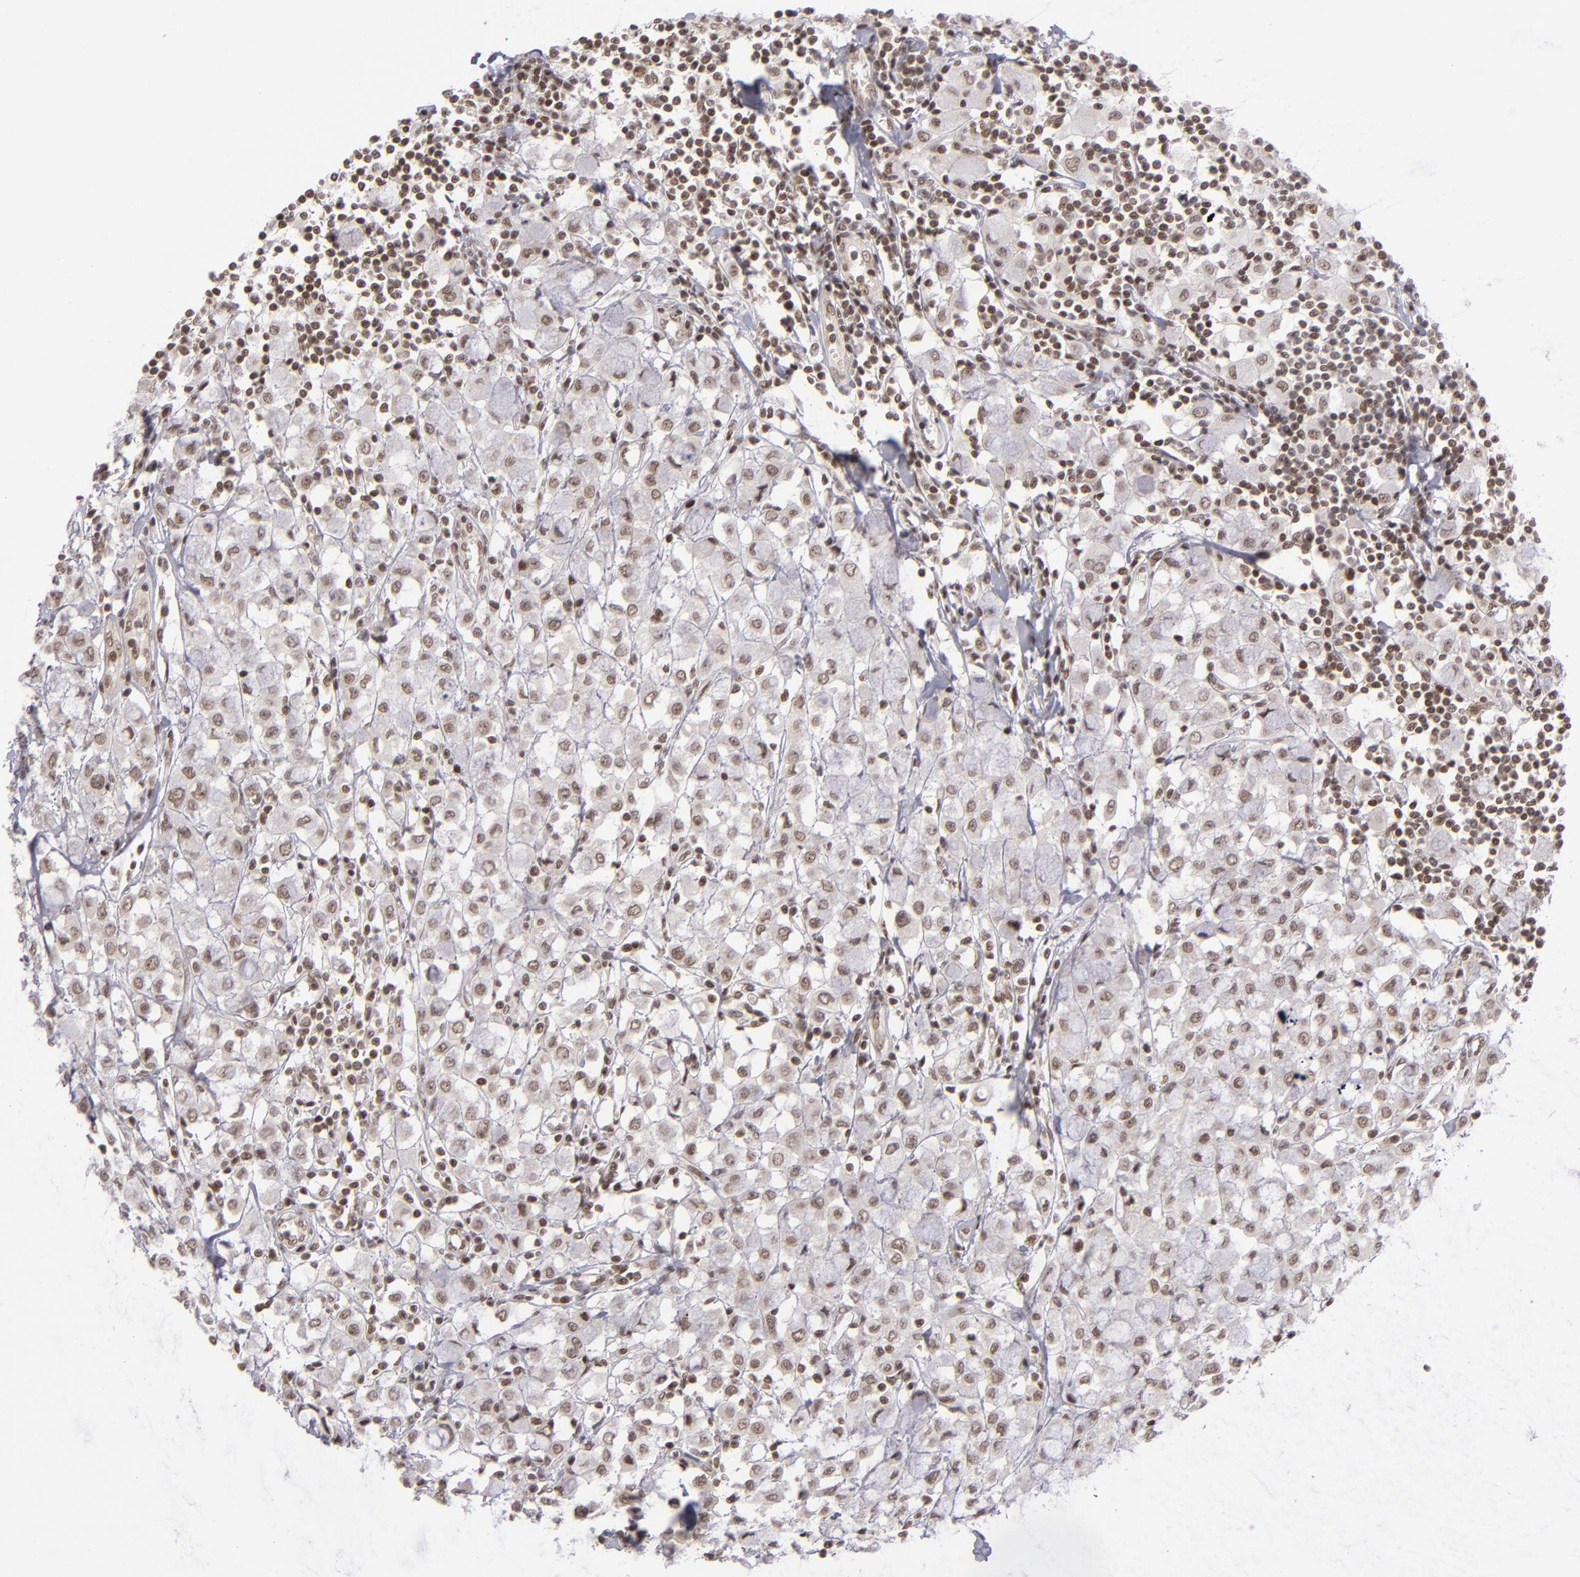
{"staining": {"intensity": "weak", "quantity": ">75%", "location": "nuclear"}, "tissue": "breast cancer", "cell_type": "Tumor cells", "image_type": "cancer", "snomed": [{"axis": "morphology", "description": "Lobular carcinoma"}, {"axis": "topography", "description": "Breast"}], "caption": "DAB immunohistochemical staining of human breast cancer (lobular carcinoma) exhibits weak nuclear protein expression in about >75% of tumor cells. The staining was performed using DAB (3,3'-diaminobenzidine), with brown indicating positive protein expression. Nuclei are stained blue with hematoxylin.", "gene": "MLLT3", "patient": {"sex": "female", "age": 85}}